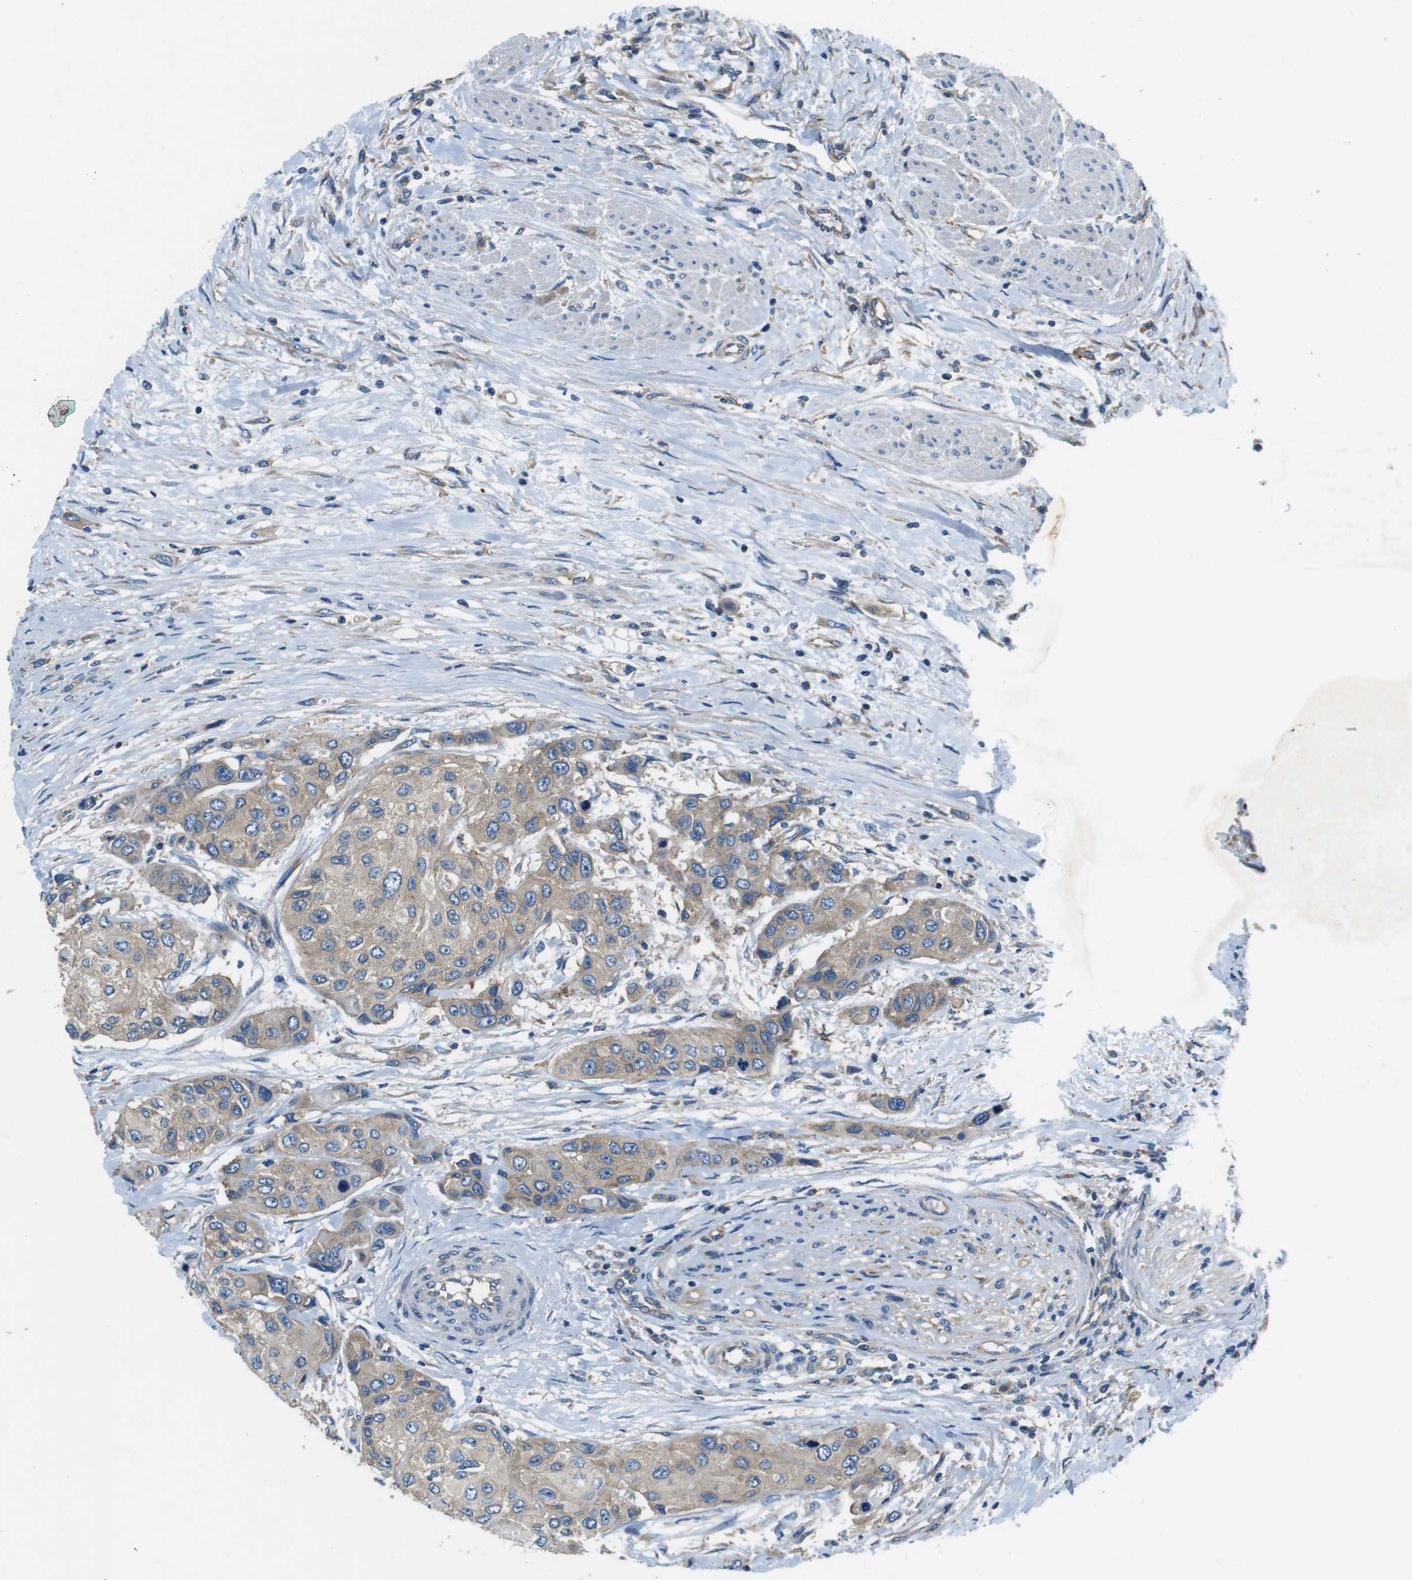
{"staining": {"intensity": "weak", "quantity": ">75%", "location": "cytoplasmic/membranous"}, "tissue": "urothelial cancer", "cell_type": "Tumor cells", "image_type": "cancer", "snomed": [{"axis": "morphology", "description": "Urothelial carcinoma, High grade"}, {"axis": "topography", "description": "Urinary bladder"}], "caption": "Protein staining of urothelial cancer tissue reveals weak cytoplasmic/membranous expression in about >75% of tumor cells. (DAB (3,3'-diaminobenzidine) = brown stain, brightfield microscopy at high magnification).", "gene": "DENND4C", "patient": {"sex": "female", "age": 56}}